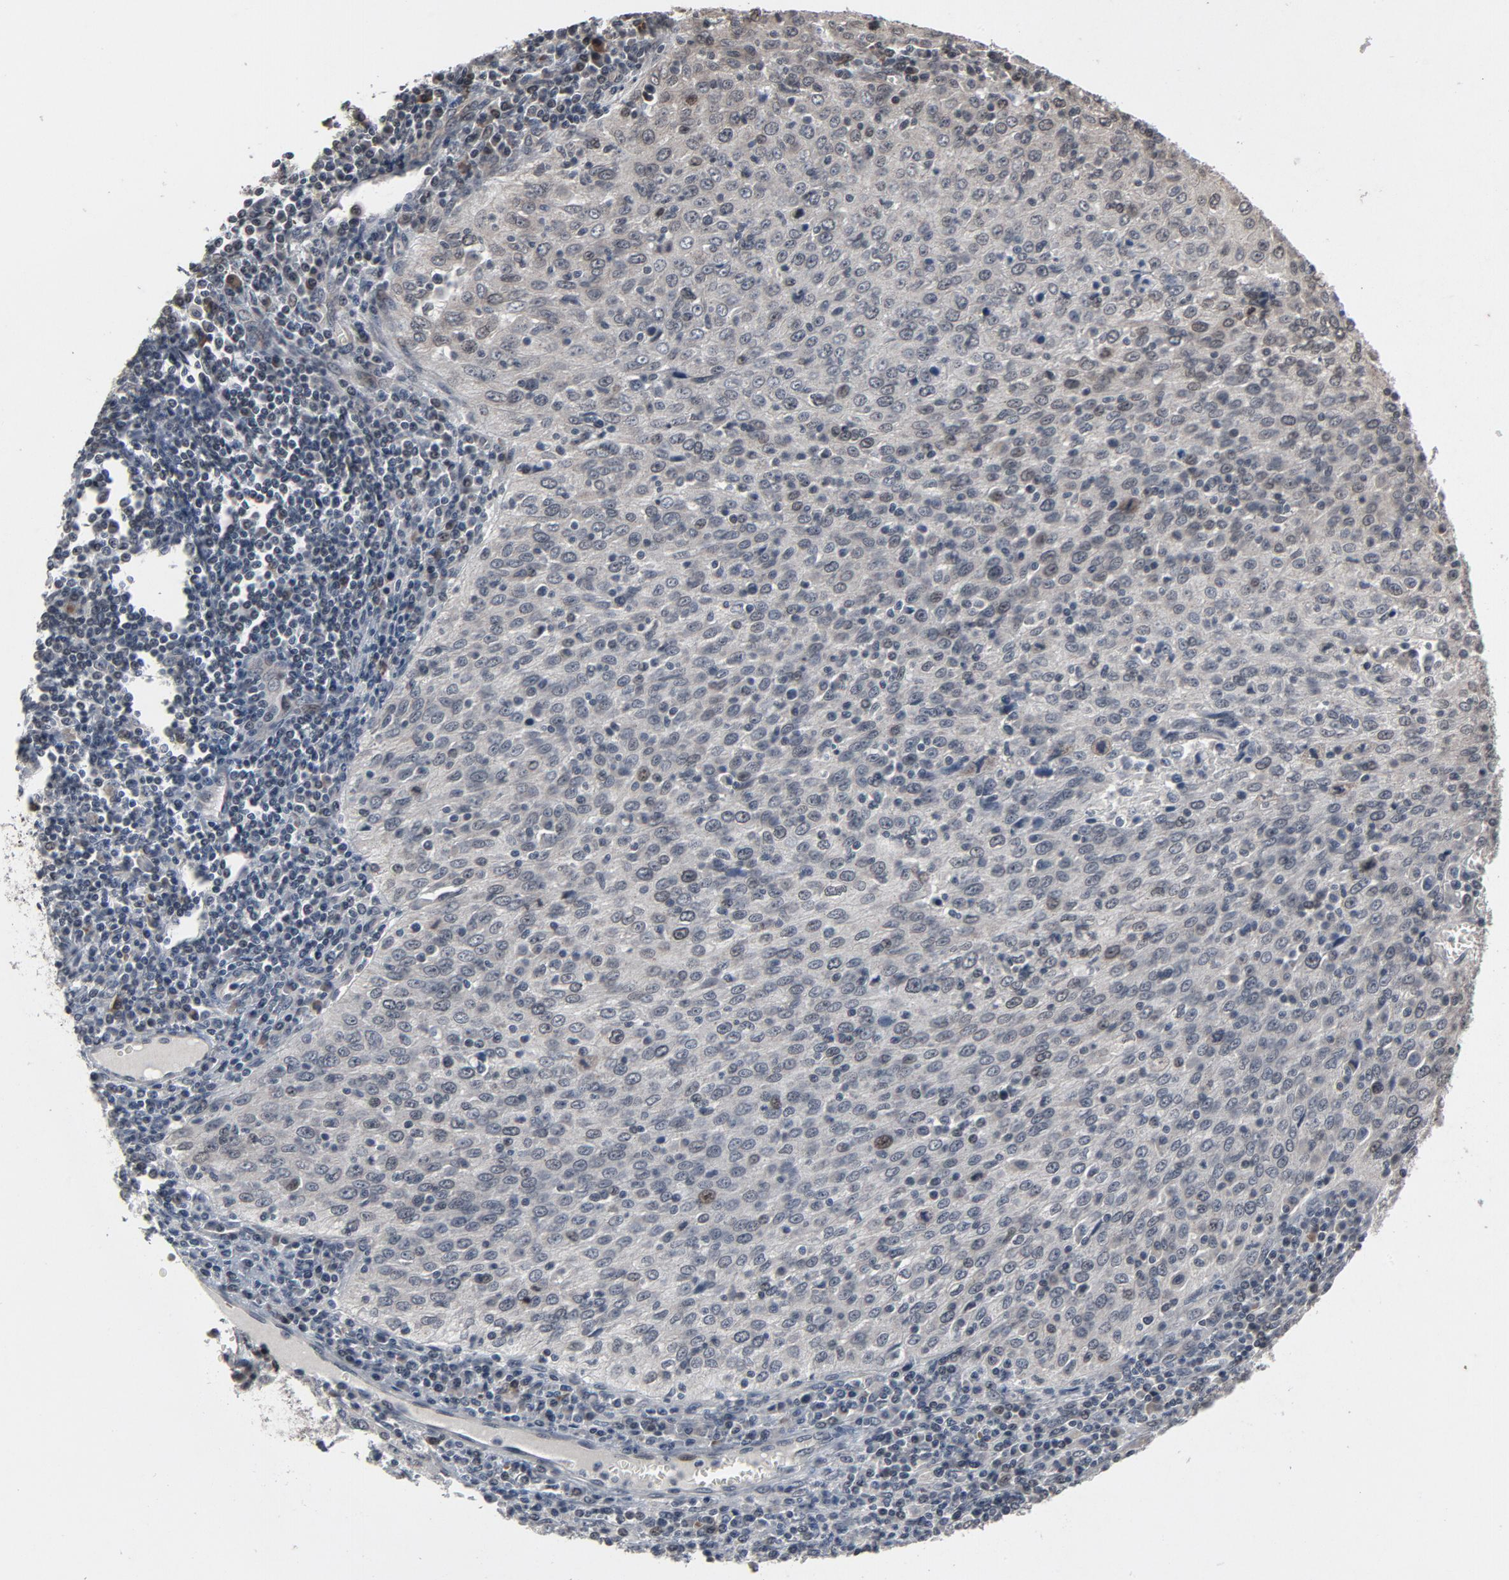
{"staining": {"intensity": "weak", "quantity": "<25%", "location": "nuclear"}, "tissue": "cervical cancer", "cell_type": "Tumor cells", "image_type": "cancer", "snomed": [{"axis": "morphology", "description": "Squamous cell carcinoma, NOS"}, {"axis": "topography", "description": "Cervix"}], "caption": "IHC image of neoplastic tissue: human cervical squamous cell carcinoma stained with DAB (3,3'-diaminobenzidine) demonstrates no significant protein expression in tumor cells. (DAB immunohistochemistry, high magnification).", "gene": "POM121", "patient": {"sex": "female", "age": 27}}